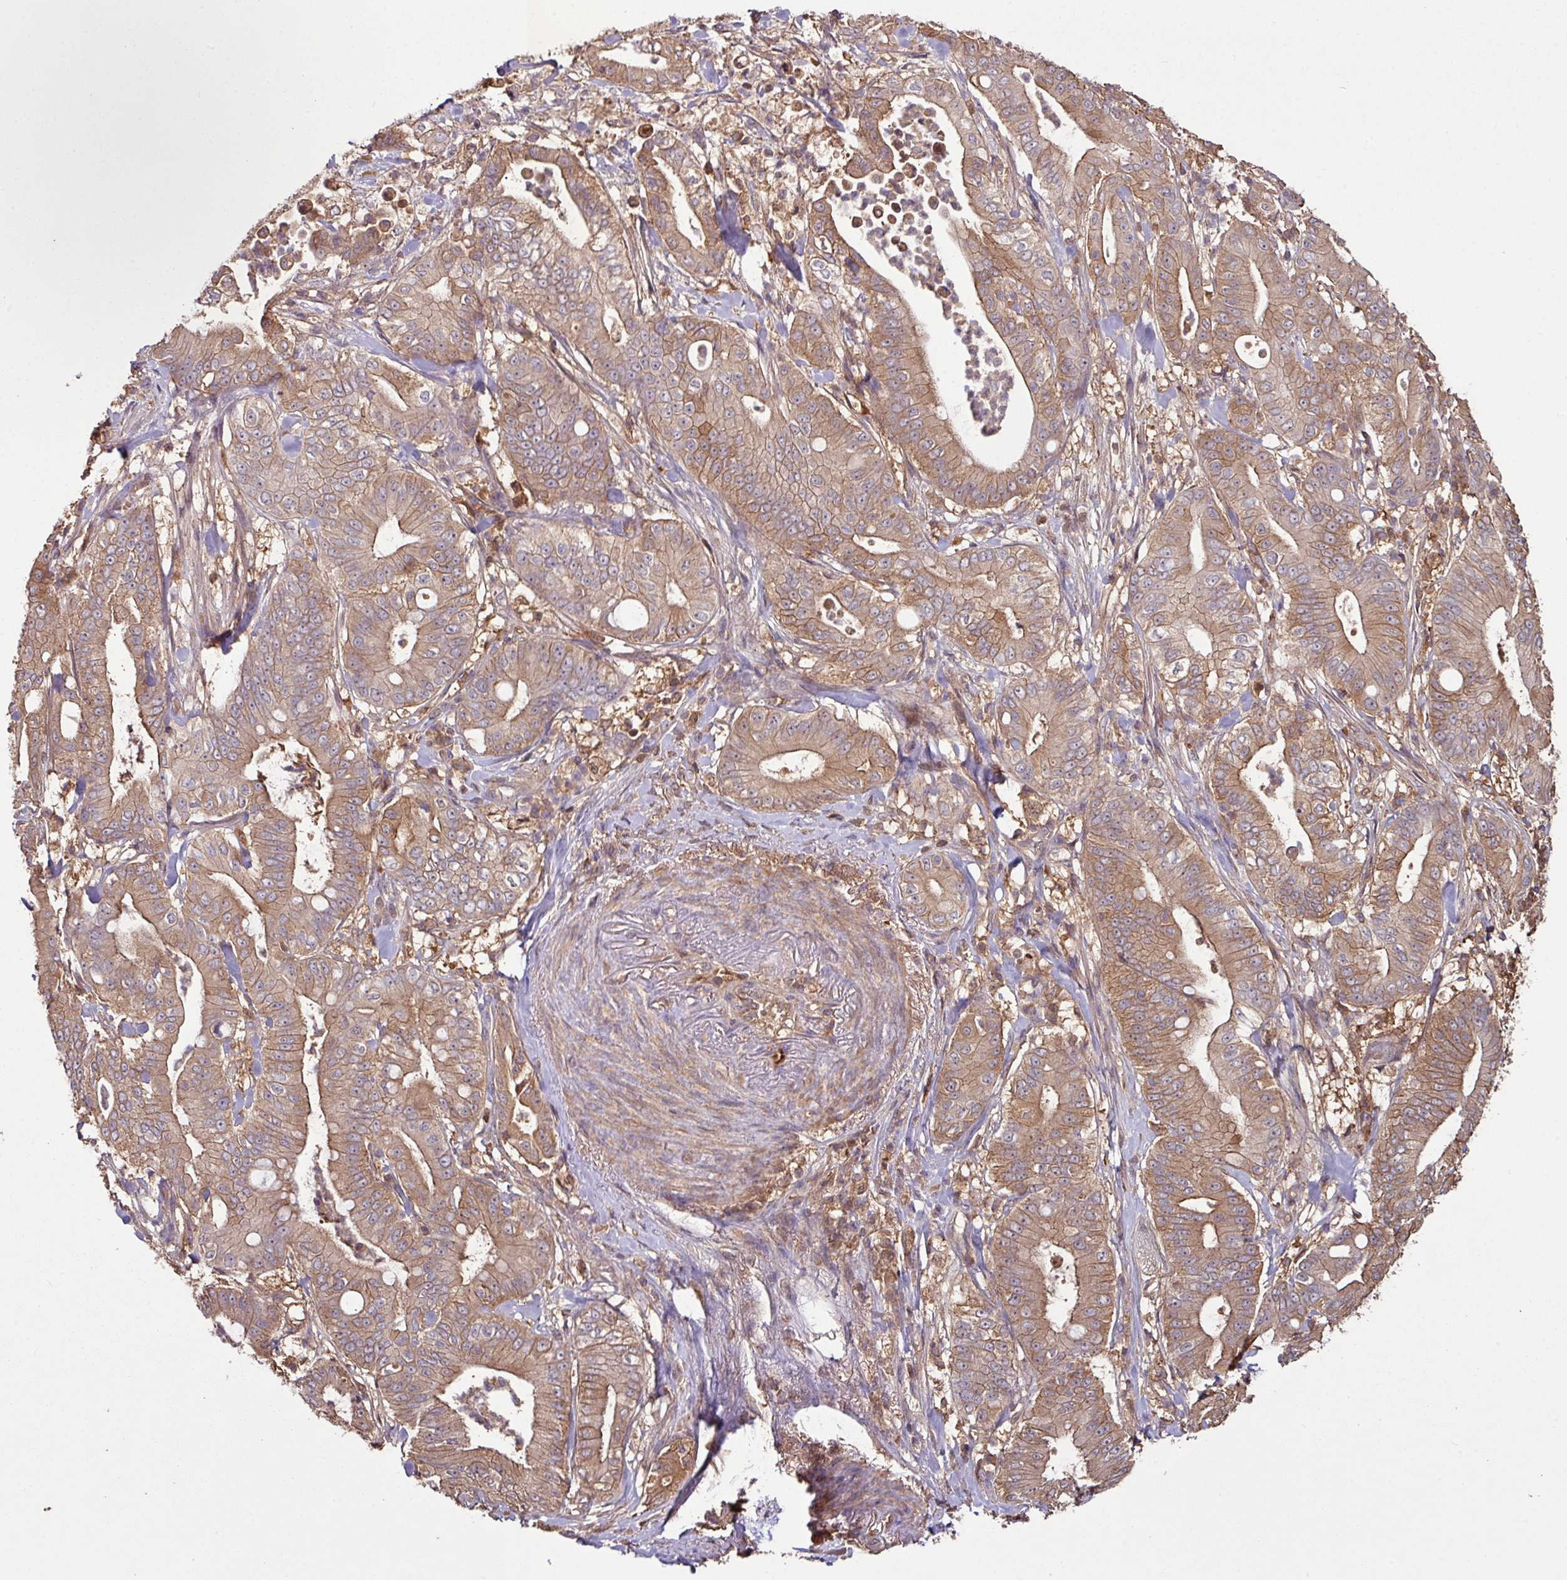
{"staining": {"intensity": "moderate", "quantity": ">75%", "location": "cytoplasmic/membranous"}, "tissue": "pancreatic cancer", "cell_type": "Tumor cells", "image_type": "cancer", "snomed": [{"axis": "morphology", "description": "Adenocarcinoma, NOS"}, {"axis": "topography", "description": "Pancreas"}], "caption": "Adenocarcinoma (pancreatic) stained with a brown dye demonstrates moderate cytoplasmic/membranous positive positivity in about >75% of tumor cells.", "gene": "GNPDA1", "patient": {"sex": "male", "age": 71}}